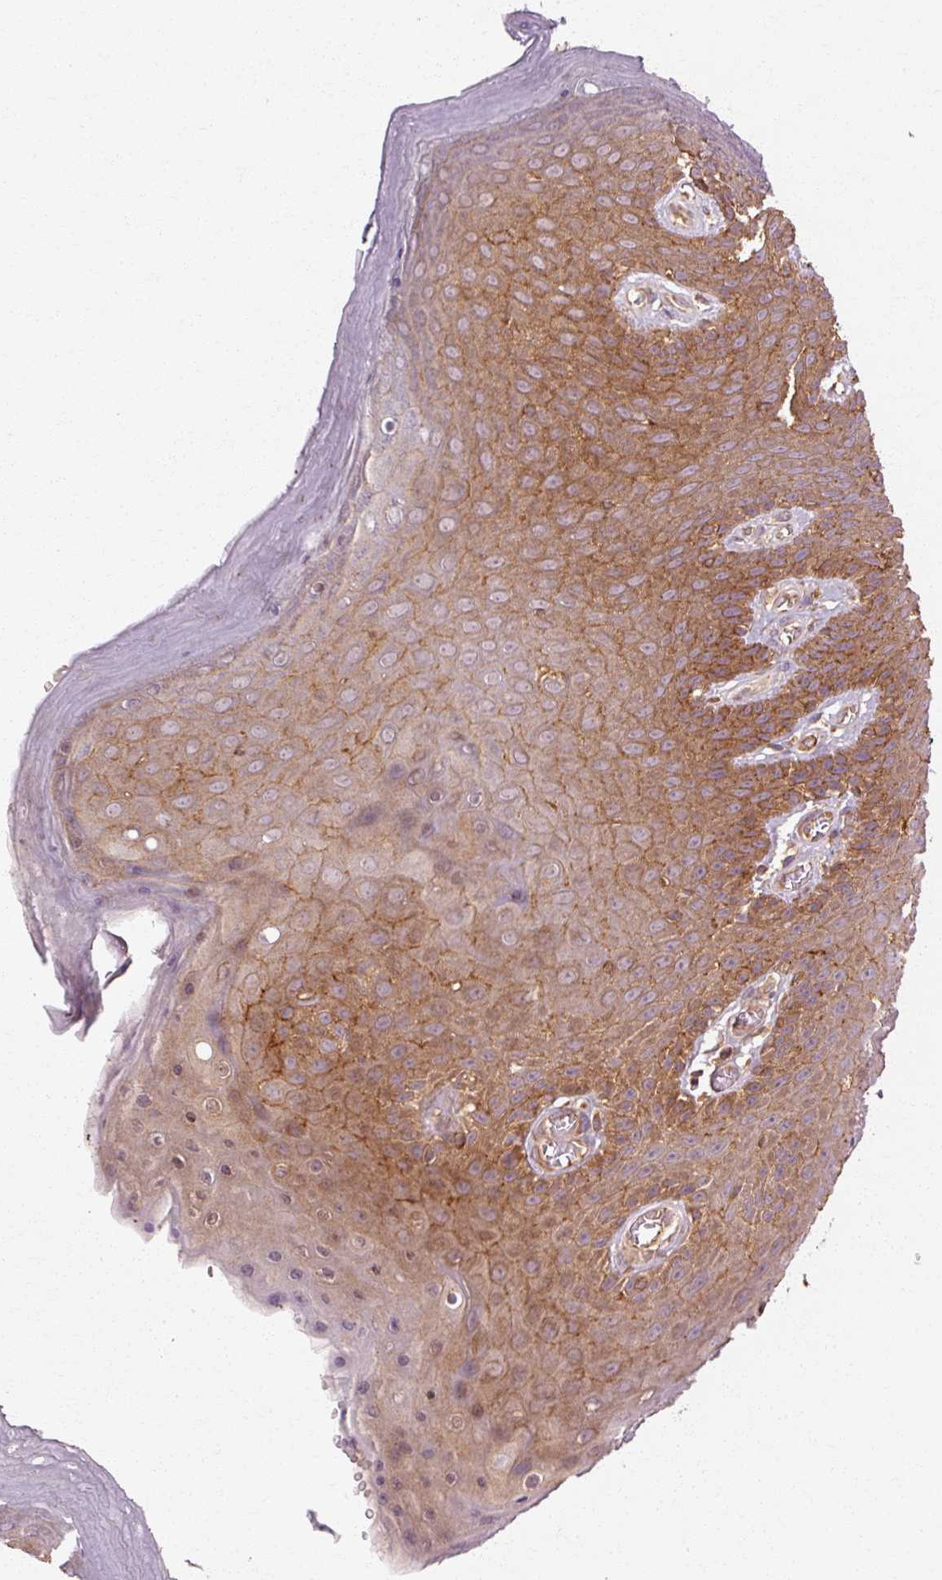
{"staining": {"intensity": "moderate", "quantity": ">75%", "location": "cytoplasmic/membranous"}, "tissue": "skin", "cell_type": "Epidermal cells", "image_type": "normal", "snomed": [{"axis": "morphology", "description": "Normal tissue, NOS"}, {"axis": "topography", "description": "Anal"}, {"axis": "topography", "description": "Peripheral nerve tissue"}], "caption": "Protein analysis of benign skin demonstrates moderate cytoplasmic/membranous expression in approximately >75% of epidermal cells. Nuclei are stained in blue.", "gene": "CTNNA1", "patient": {"sex": "male", "age": 53}}